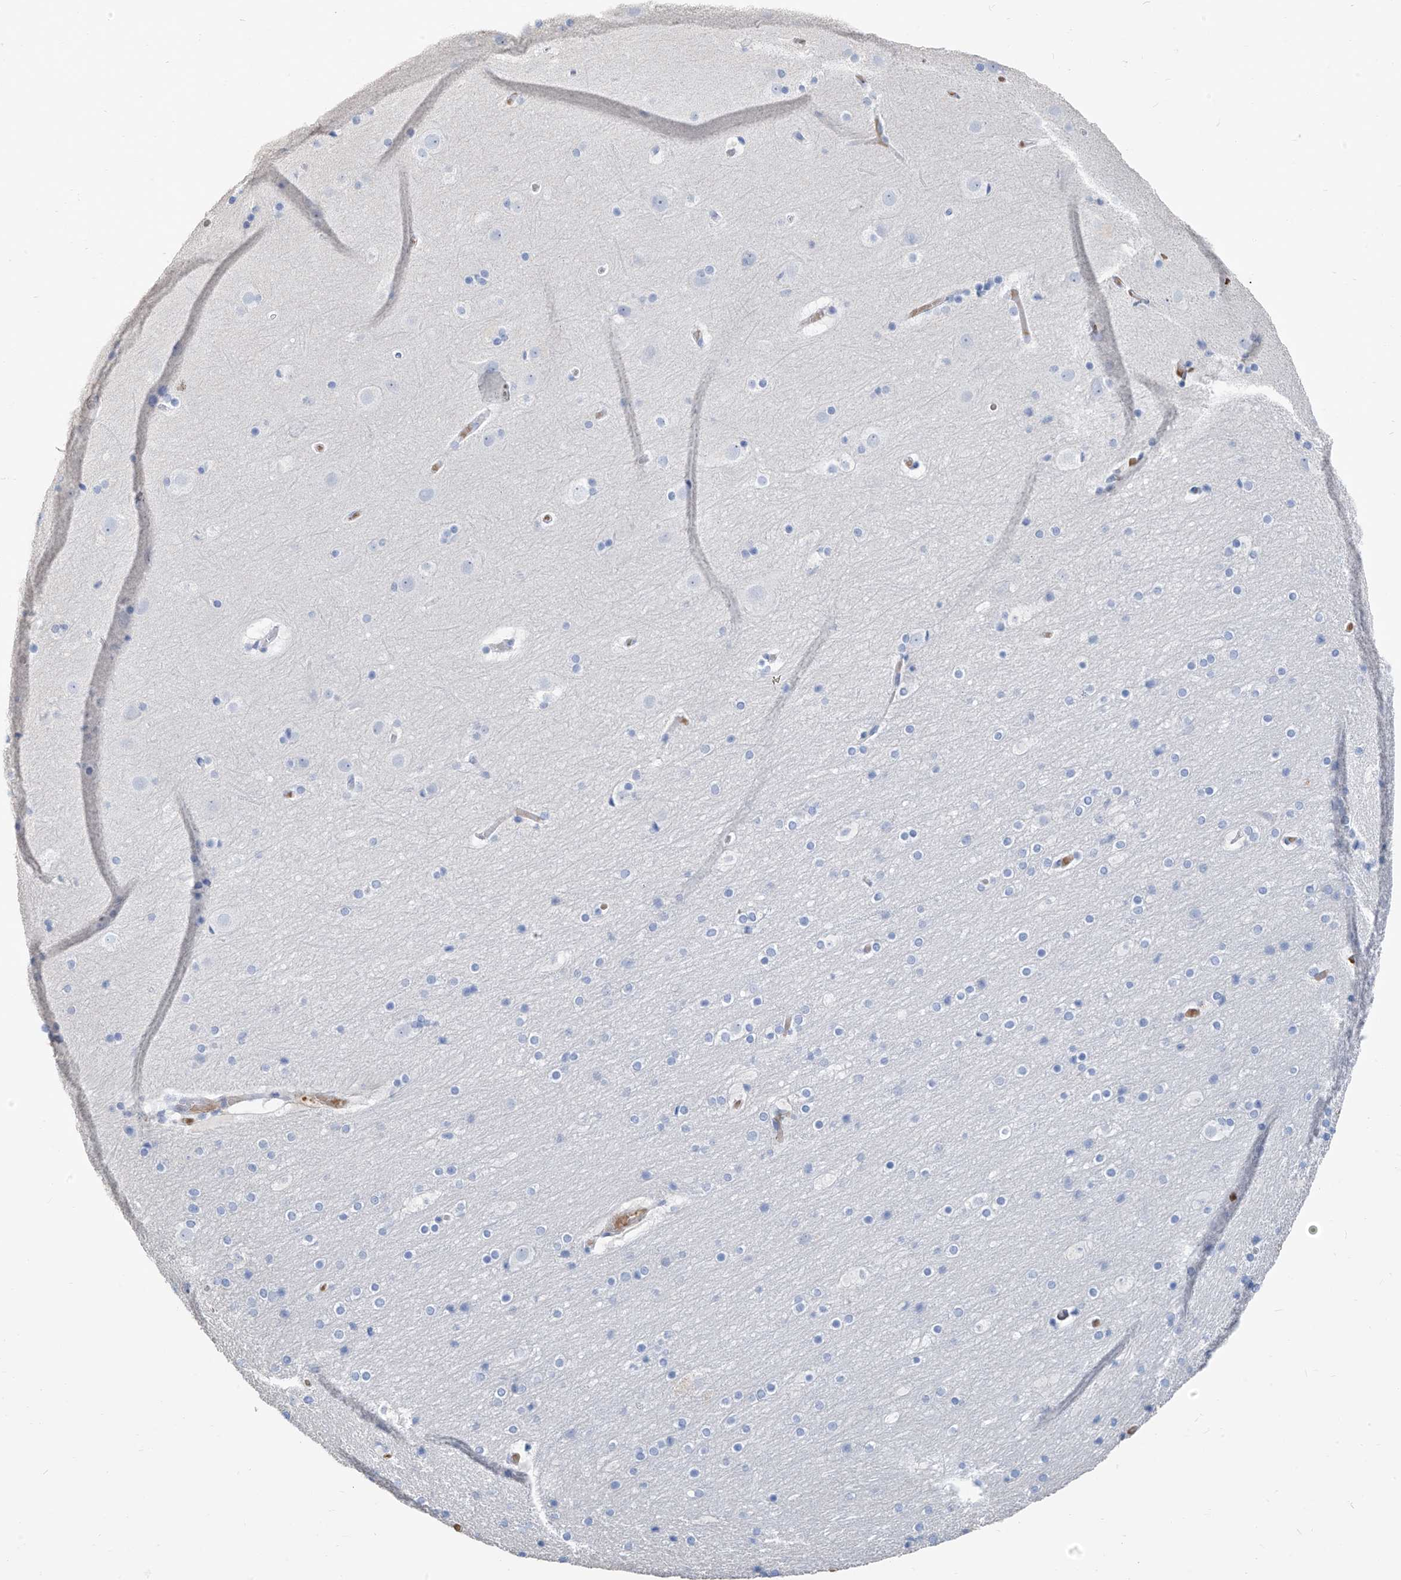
{"staining": {"intensity": "negative", "quantity": "none", "location": "none"}, "tissue": "cerebral cortex", "cell_type": "Endothelial cells", "image_type": "normal", "snomed": [{"axis": "morphology", "description": "Normal tissue, NOS"}, {"axis": "topography", "description": "Cerebral cortex"}], "caption": "Immunohistochemistry (IHC) of unremarkable cerebral cortex demonstrates no positivity in endothelial cells. The staining was performed using DAB (3,3'-diaminobenzidine) to visualize the protein expression in brown, while the nuclei were stained in blue with hematoxylin (Magnification: 20x).", "gene": "PAFAH1B3", "patient": {"sex": "male", "age": 57}}